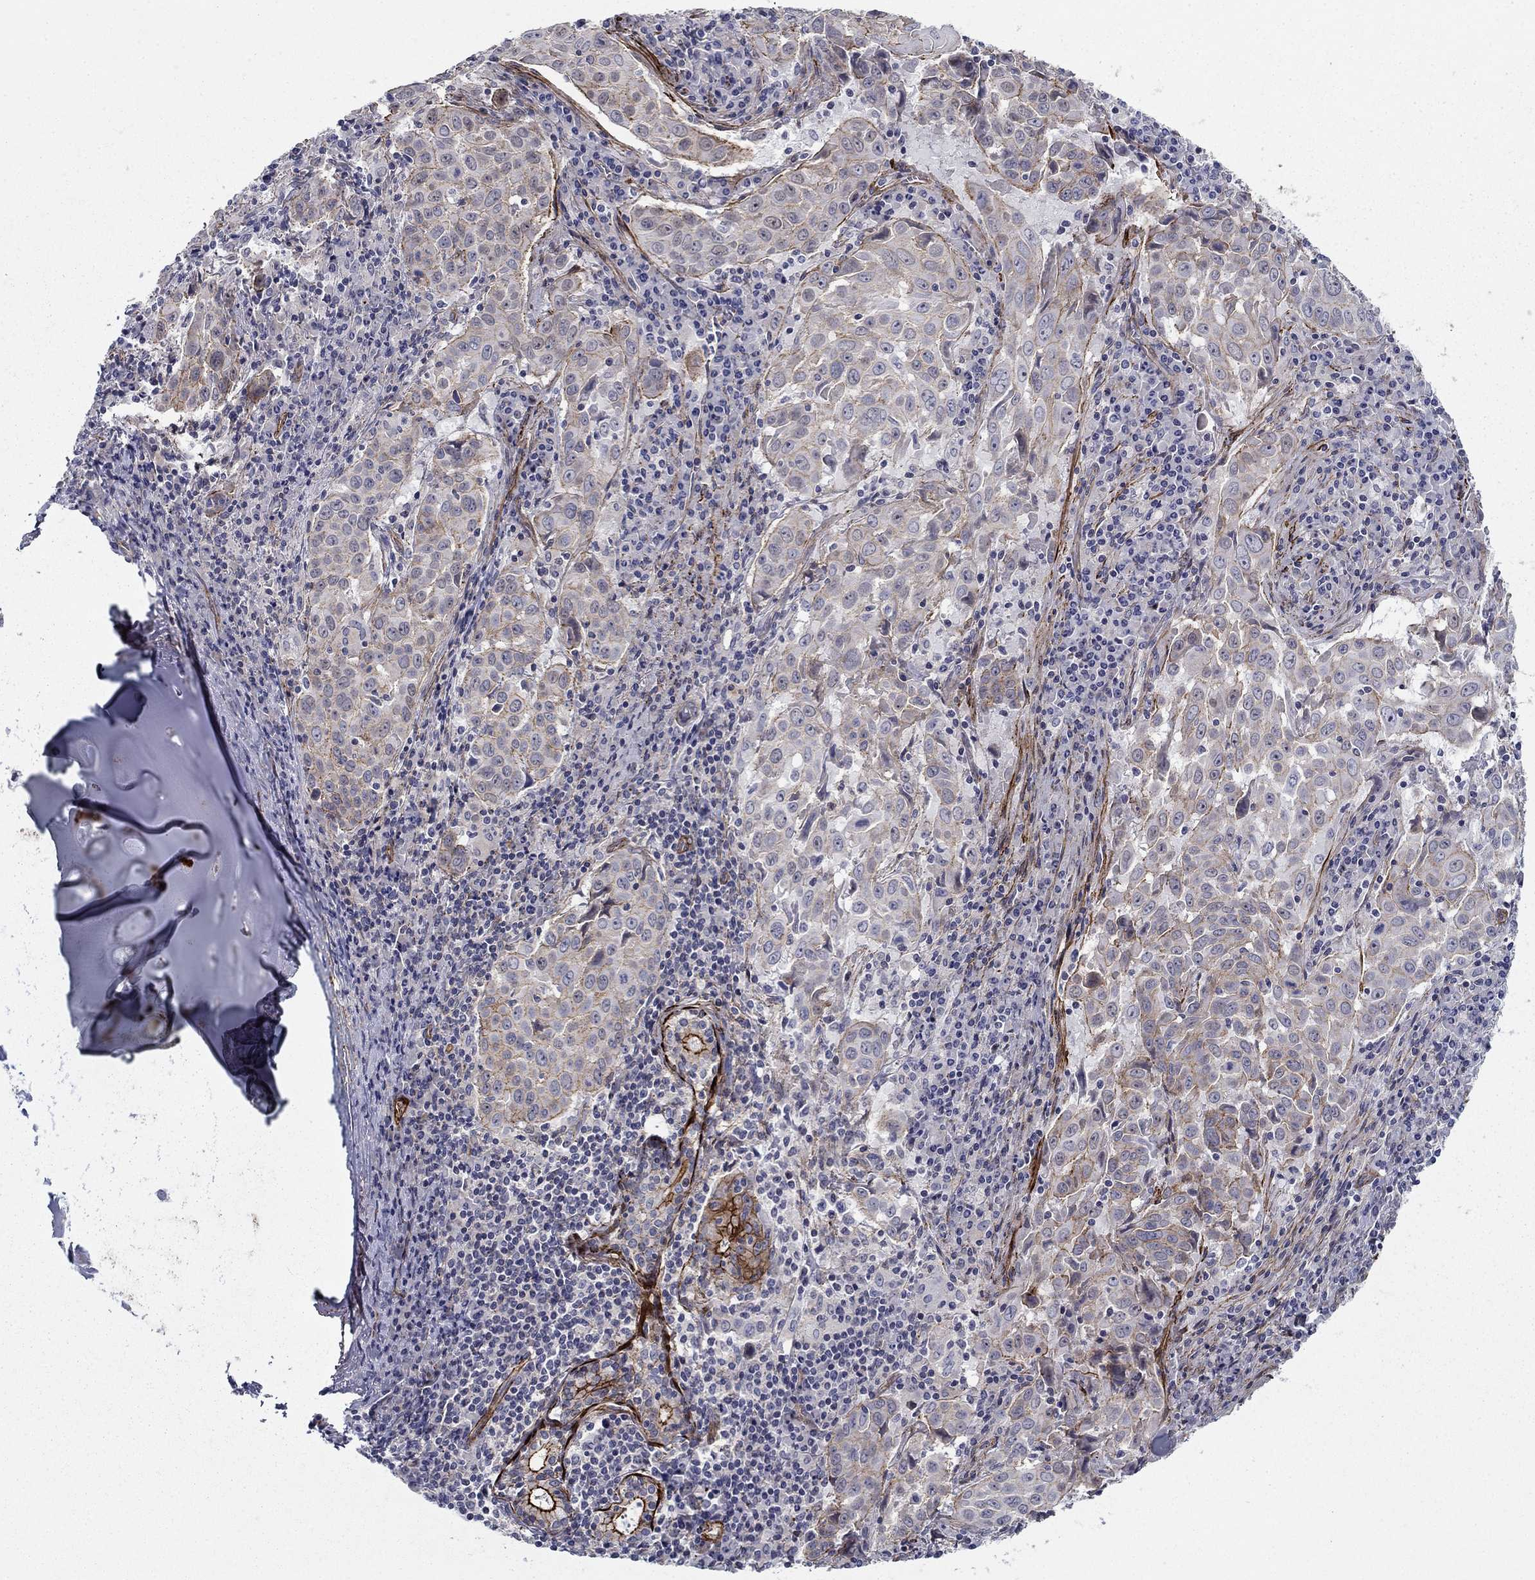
{"staining": {"intensity": "weak", "quantity": "<25%", "location": "cytoplasmic/membranous"}, "tissue": "lung cancer", "cell_type": "Tumor cells", "image_type": "cancer", "snomed": [{"axis": "morphology", "description": "Squamous cell carcinoma, NOS"}, {"axis": "topography", "description": "Lung"}], "caption": "Protein analysis of squamous cell carcinoma (lung) exhibits no significant staining in tumor cells.", "gene": "KRBA1", "patient": {"sex": "male", "age": 57}}